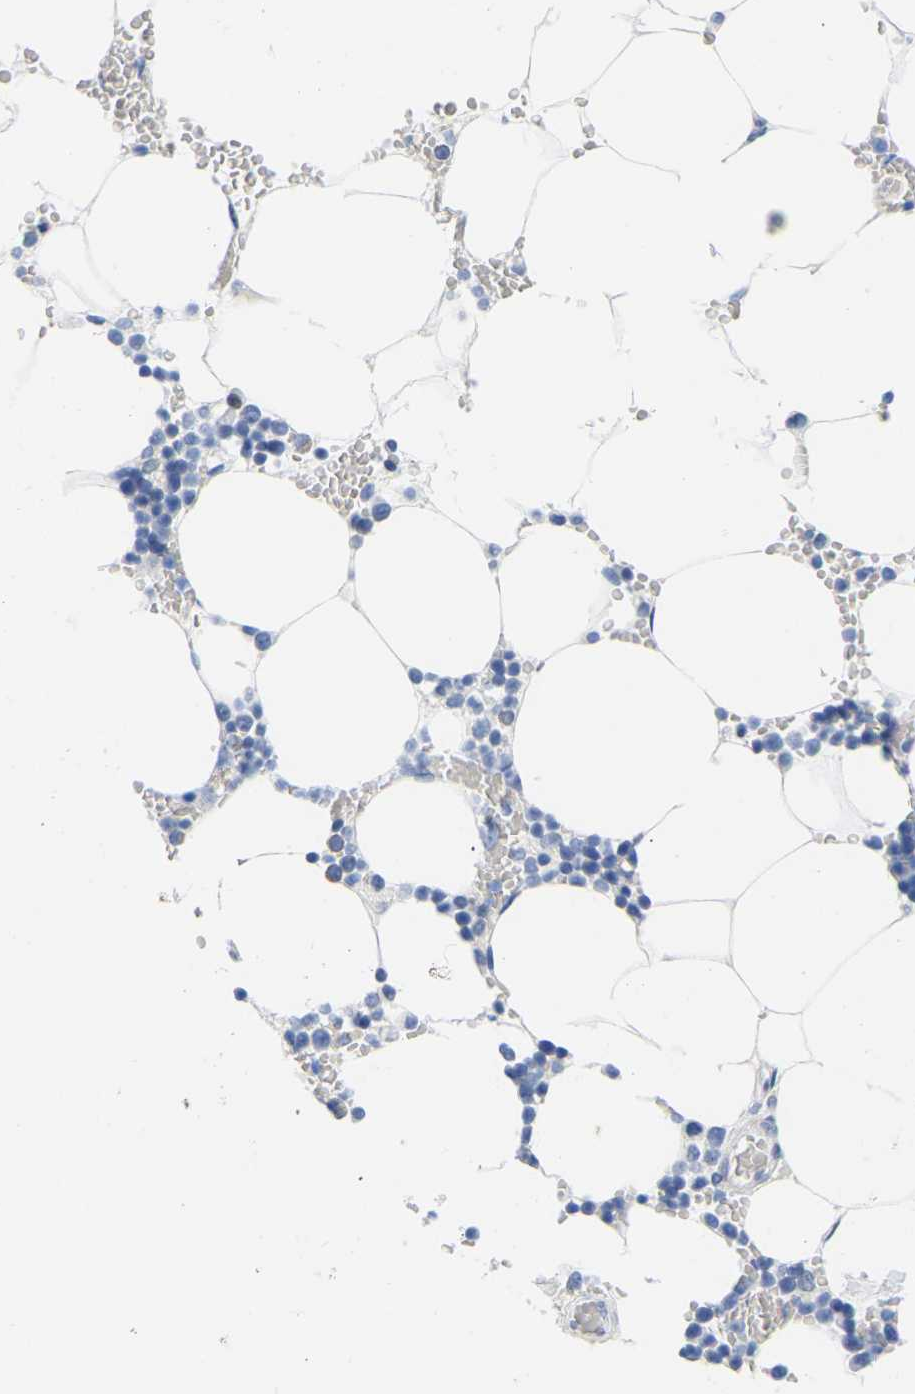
{"staining": {"intensity": "moderate", "quantity": "<25%", "location": "nuclear"}, "tissue": "bone marrow", "cell_type": "Hematopoietic cells", "image_type": "normal", "snomed": [{"axis": "morphology", "description": "Normal tissue, NOS"}, {"axis": "topography", "description": "Bone marrow"}], "caption": "IHC (DAB (3,3'-diaminobenzidine)) staining of normal bone marrow exhibits moderate nuclear protein positivity in approximately <25% of hematopoietic cells.", "gene": "UPK3A", "patient": {"sex": "male", "age": 70}}